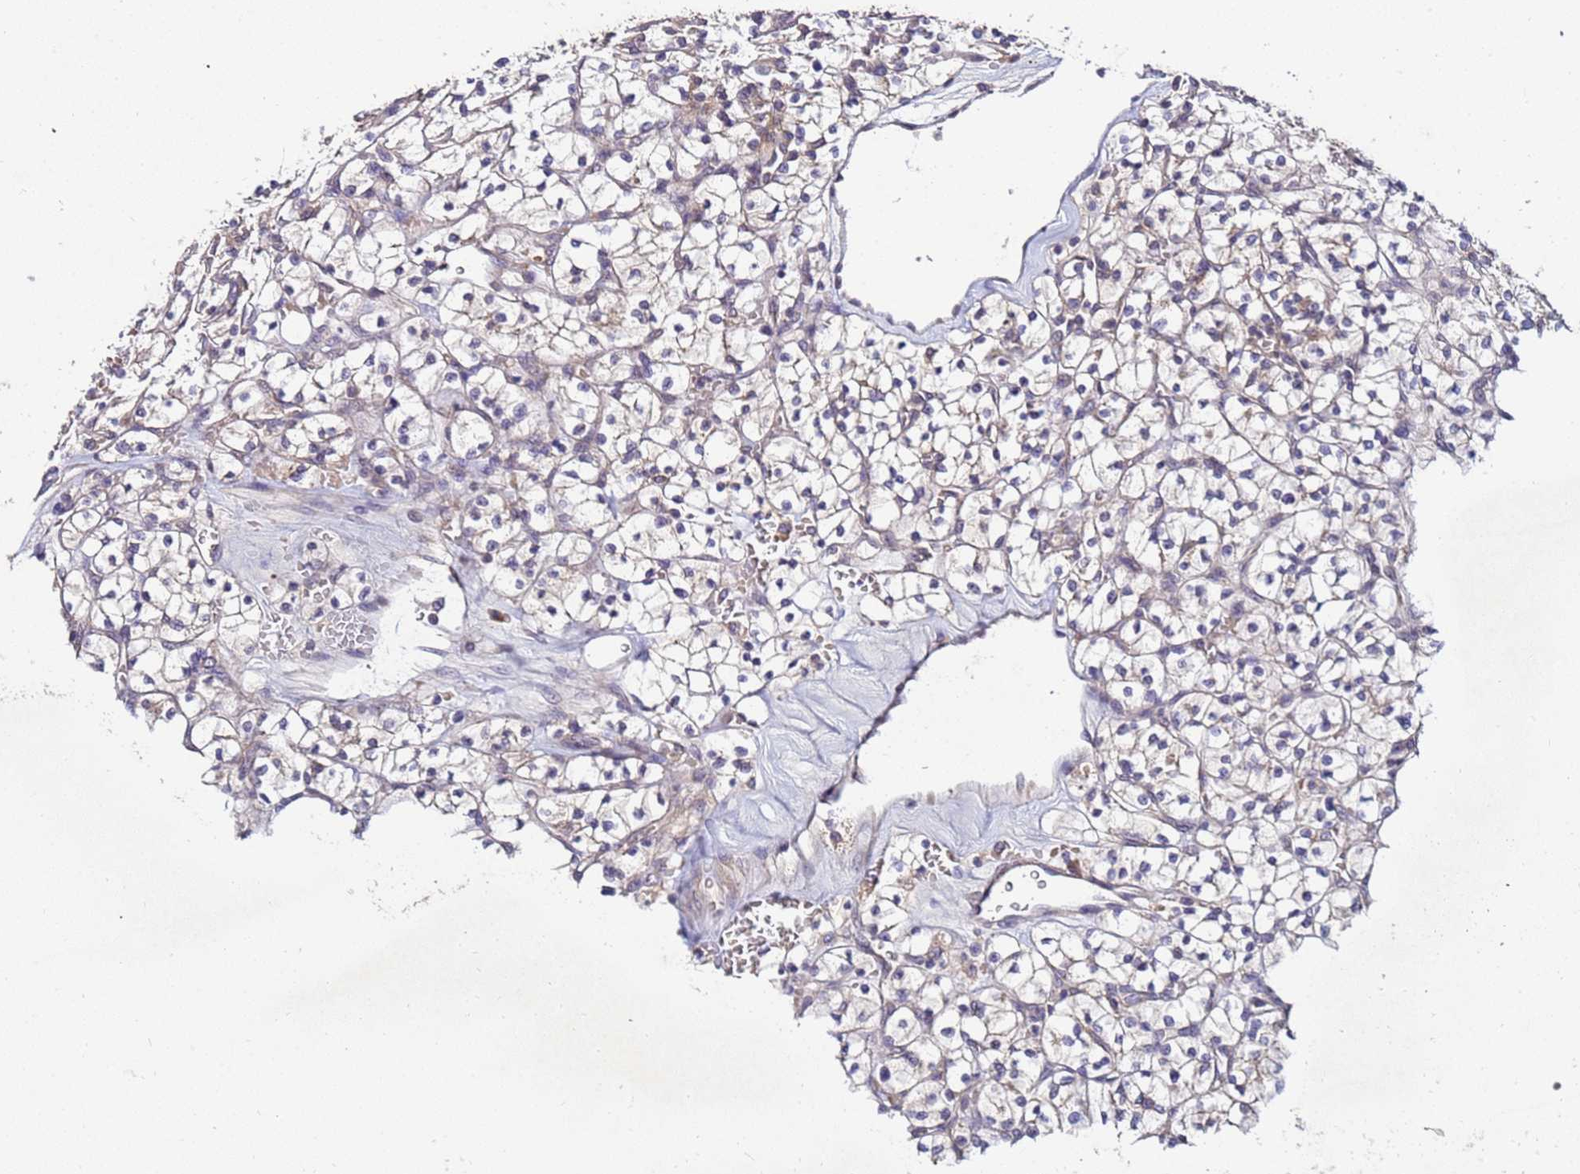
{"staining": {"intensity": "weak", "quantity": "<25%", "location": "cytoplasmic/membranous"}, "tissue": "renal cancer", "cell_type": "Tumor cells", "image_type": "cancer", "snomed": [{"axis": "morphology", "description": "Adenocarcinoma, NOS"}, {"axis": "topography", "description": "Kidney"}], "caption": "DAB (3,3'-diaminobenzidine) immunohistochemical staining of human renal cancer displays no significant positivity in tumor cells. Brightfield microscopy of IHC stained with DAB (3,3'-diaminobenzidine) (brown) and hematoxylin (blue), captured at high magnification.", "gene": "GSPT2", "patient": {"sex": "female", "age": 64}}